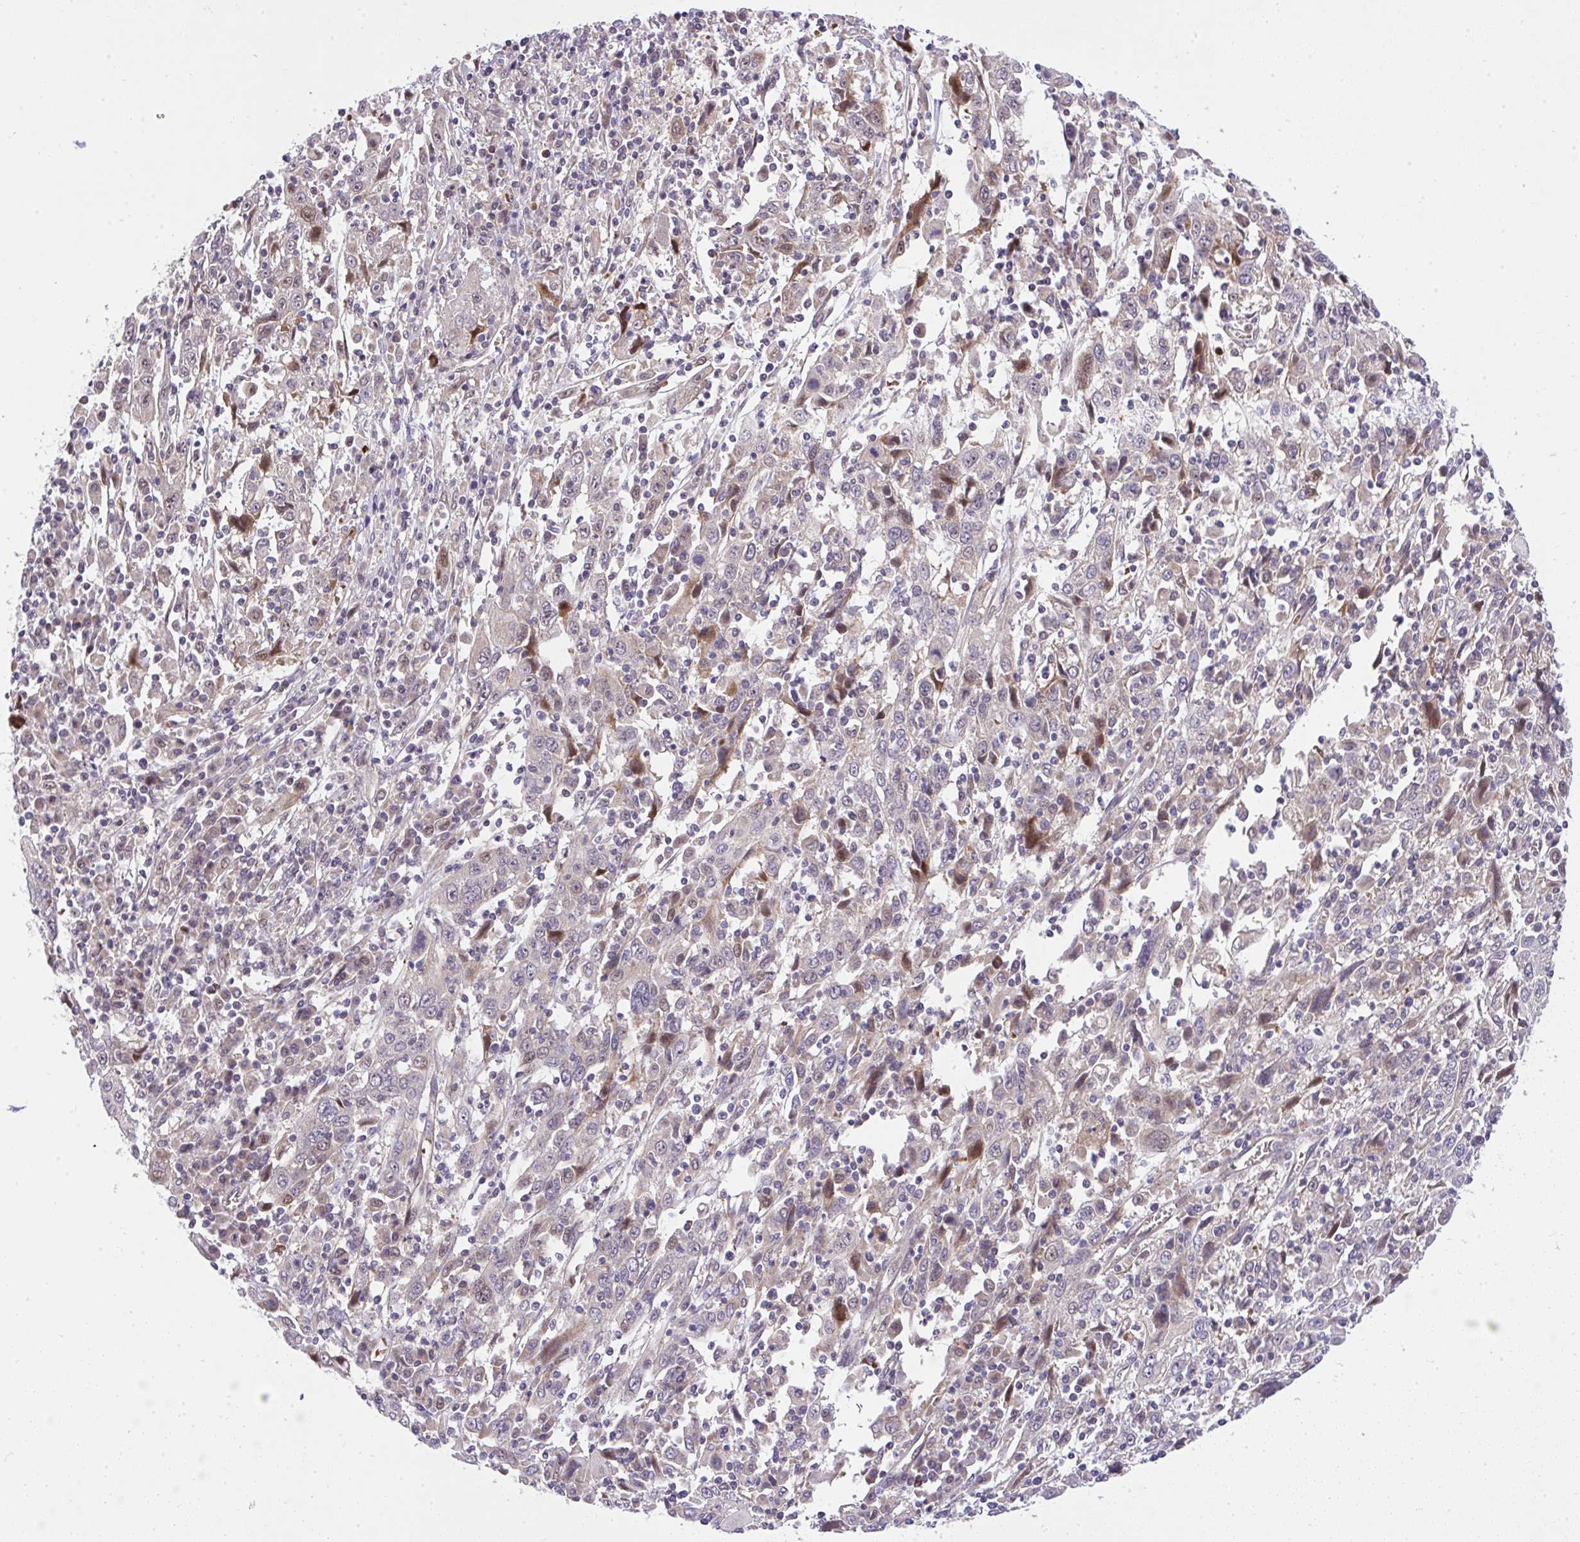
{"staining": {"intensity": "weak", "quantity": "<25%", "location": "cytoplasmic/membranous,nuclear"}, "tissue": "cervical cancer", "cell_type": "Tumor cells", "image_type": "cancer", "snomed": [{"axis": "morphology", "description": "Squamous cell carcinoma, NOS"}, {"axis": "topography", "description": "Cervix"}], "caption": "IHC micrograph of human cervical cancer (squamous cell carcinoma) stained for a protein (brown), which displays no expression in tumor cells.", "gene": "CHIA", "patient": {"sex": "female", "age": 46}}